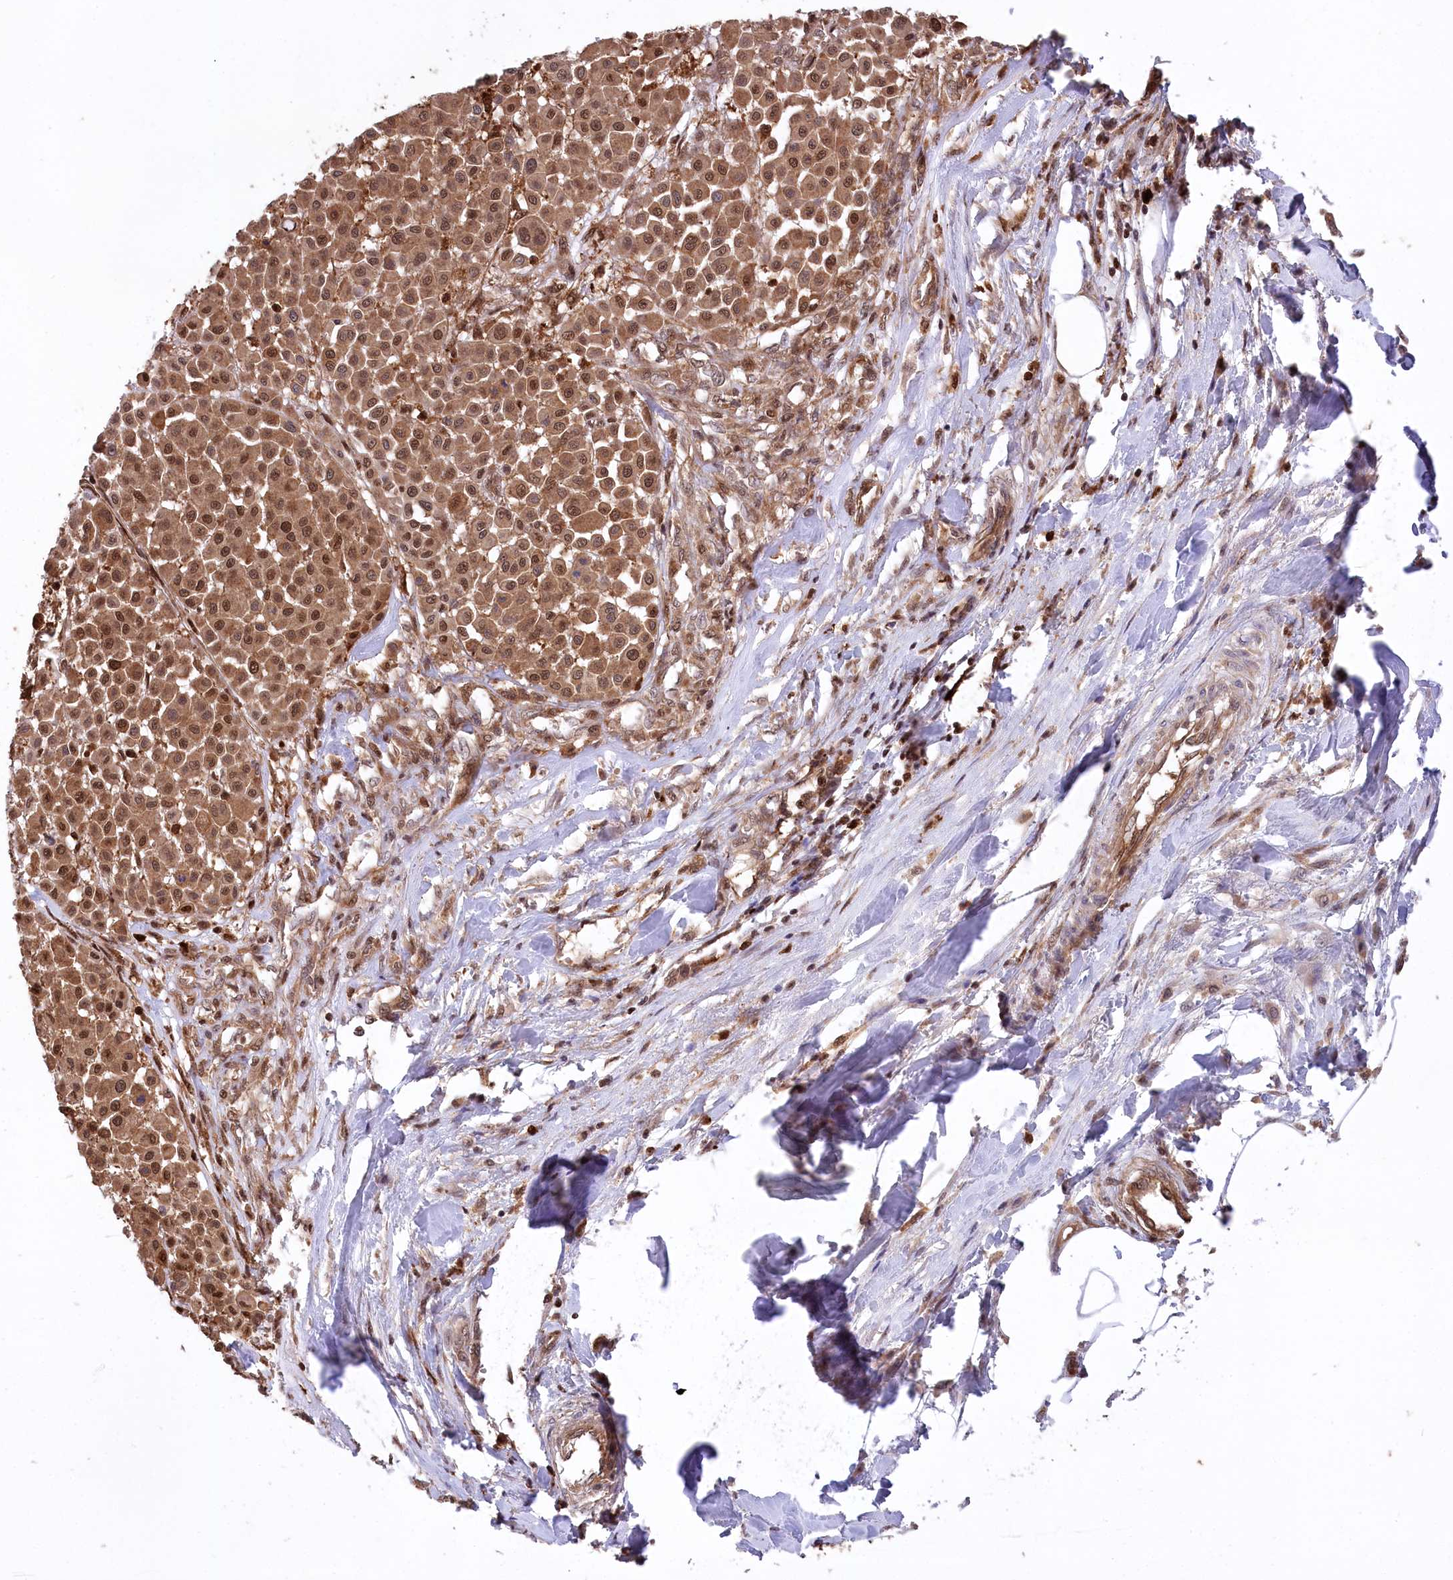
{"staining": {"intensity": "moderate", "quantity": ">75%", "location": "cytoplasmic/membranous,nuclear"}, "tissue": "melanoma", "cell_type": "Tumor cells", "image_type": "cancer", "snomed": [{"axis": "morphology", "description": "Malignant melanoma, Metastatic site"}, {"axis": "topography", "description": "Soft tissue"}], "caption": "The micrograph reveals immunohistochemical staining of malignant melanoma (metastatic site). There is moderate cytoplasmic/membranous and nuclear expression is appreciated in about >75% of tumor cells.", "gene": "LSG1", "patient": {"sex": "male", "age": 41}}